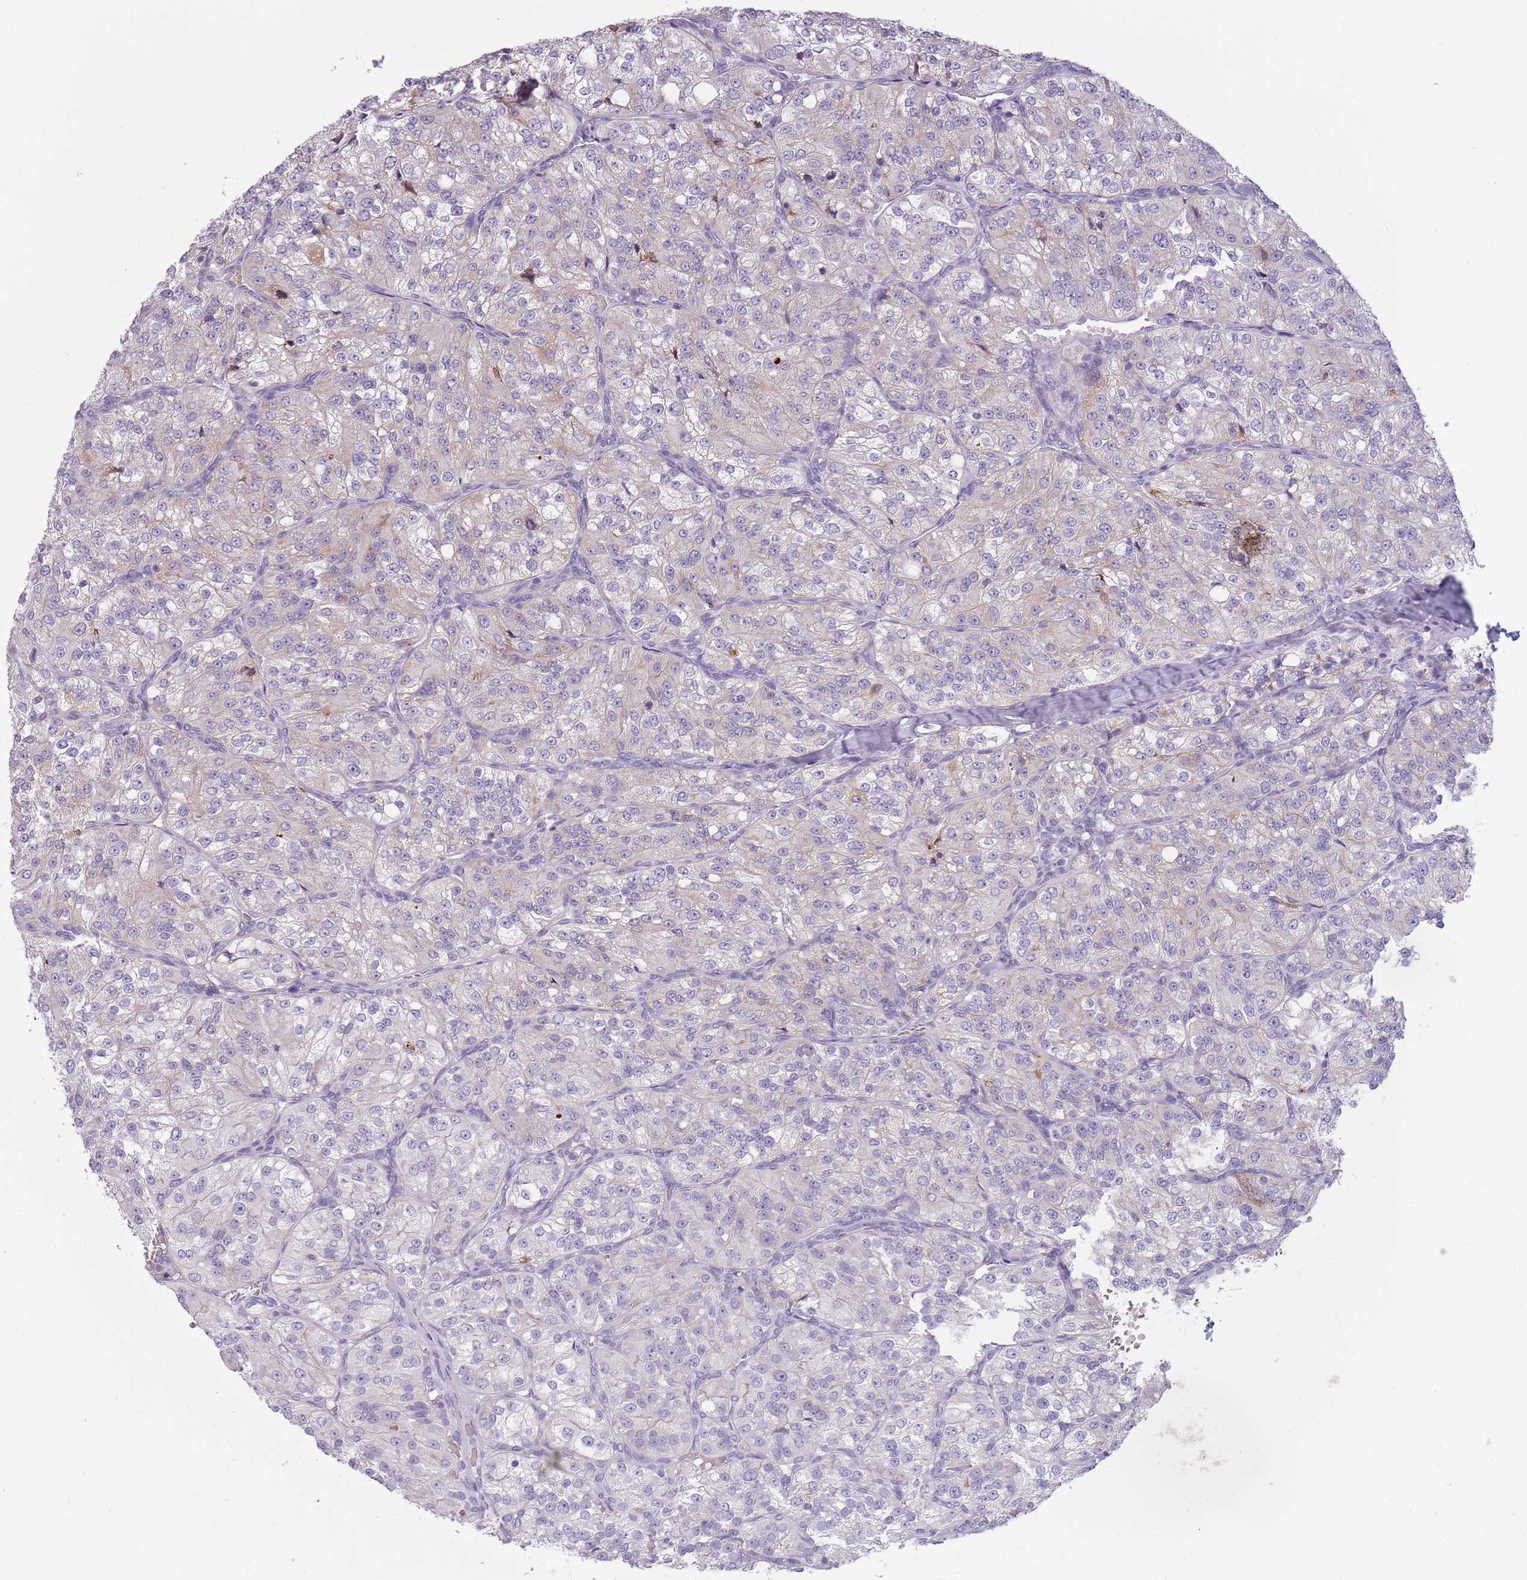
{"staining": {"intensity": "weak", "quantity": "<25%", "location": "cytoplasmic/membranous"}, "tissue": "renal cancer", "cell_type": "Tumor cells", "image_type": "cancer", "snomed": [{"axis": "morphology", "description": "Adenocarcinoma, NOS"}, {"axis": "topography", "description": "Kidney"}], "caption": "Renal cancer (adenocarcinoma) stained for a protein using immunohistochemistry (IHC) exhibits no expression tumor cells.", "gene": "MEGF8", "patient": {"sex": "female", "age": 63}}